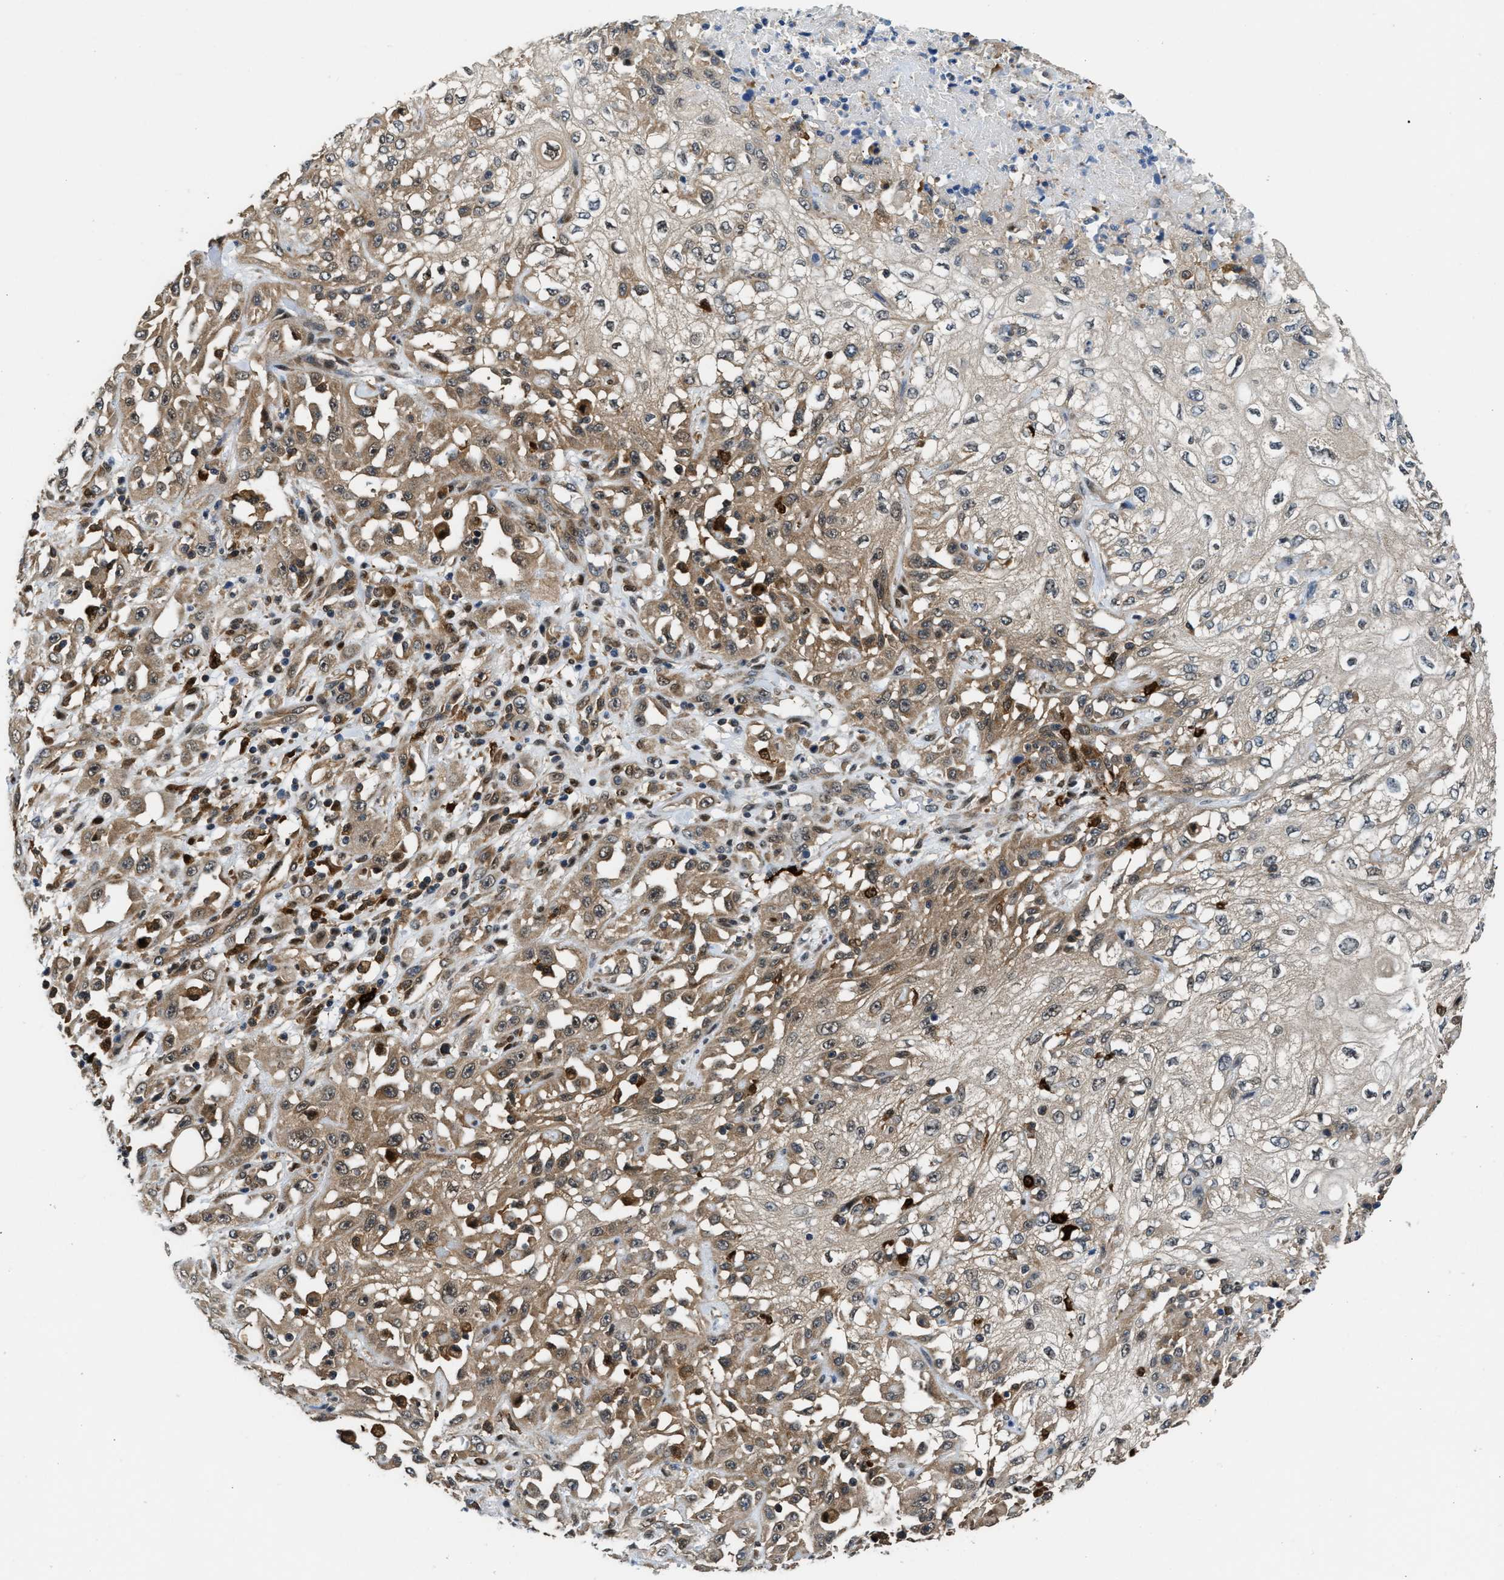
{"staining": {"intensity": "moderate", "quantity": ">75%", "location": "cytoplasmic/membranous"}, "tissue": "skin cancer", "cell_type": "Tumor cells", "image_type": "cancer", "snomed": [{"axis": "morphology", "description": "Squamous cell carcinoma, NOS"}, {"axis": "morphology", "description": "Squamous cell carcinoma, metastatic, NOS"}, {"axis": "topography", "description": "Skin"}, {"axis": "topography", "description": "Lymph node"}], "caption": "Immunohistochemistry image of human skin cancer stained for a protein (brown), which exhibits medium levels of moderate cytoplasmic/membranous expression in approximately >75% of tumor cells.", "gene": "PPA1", "patient": {"sex": "male", "age": 75}}